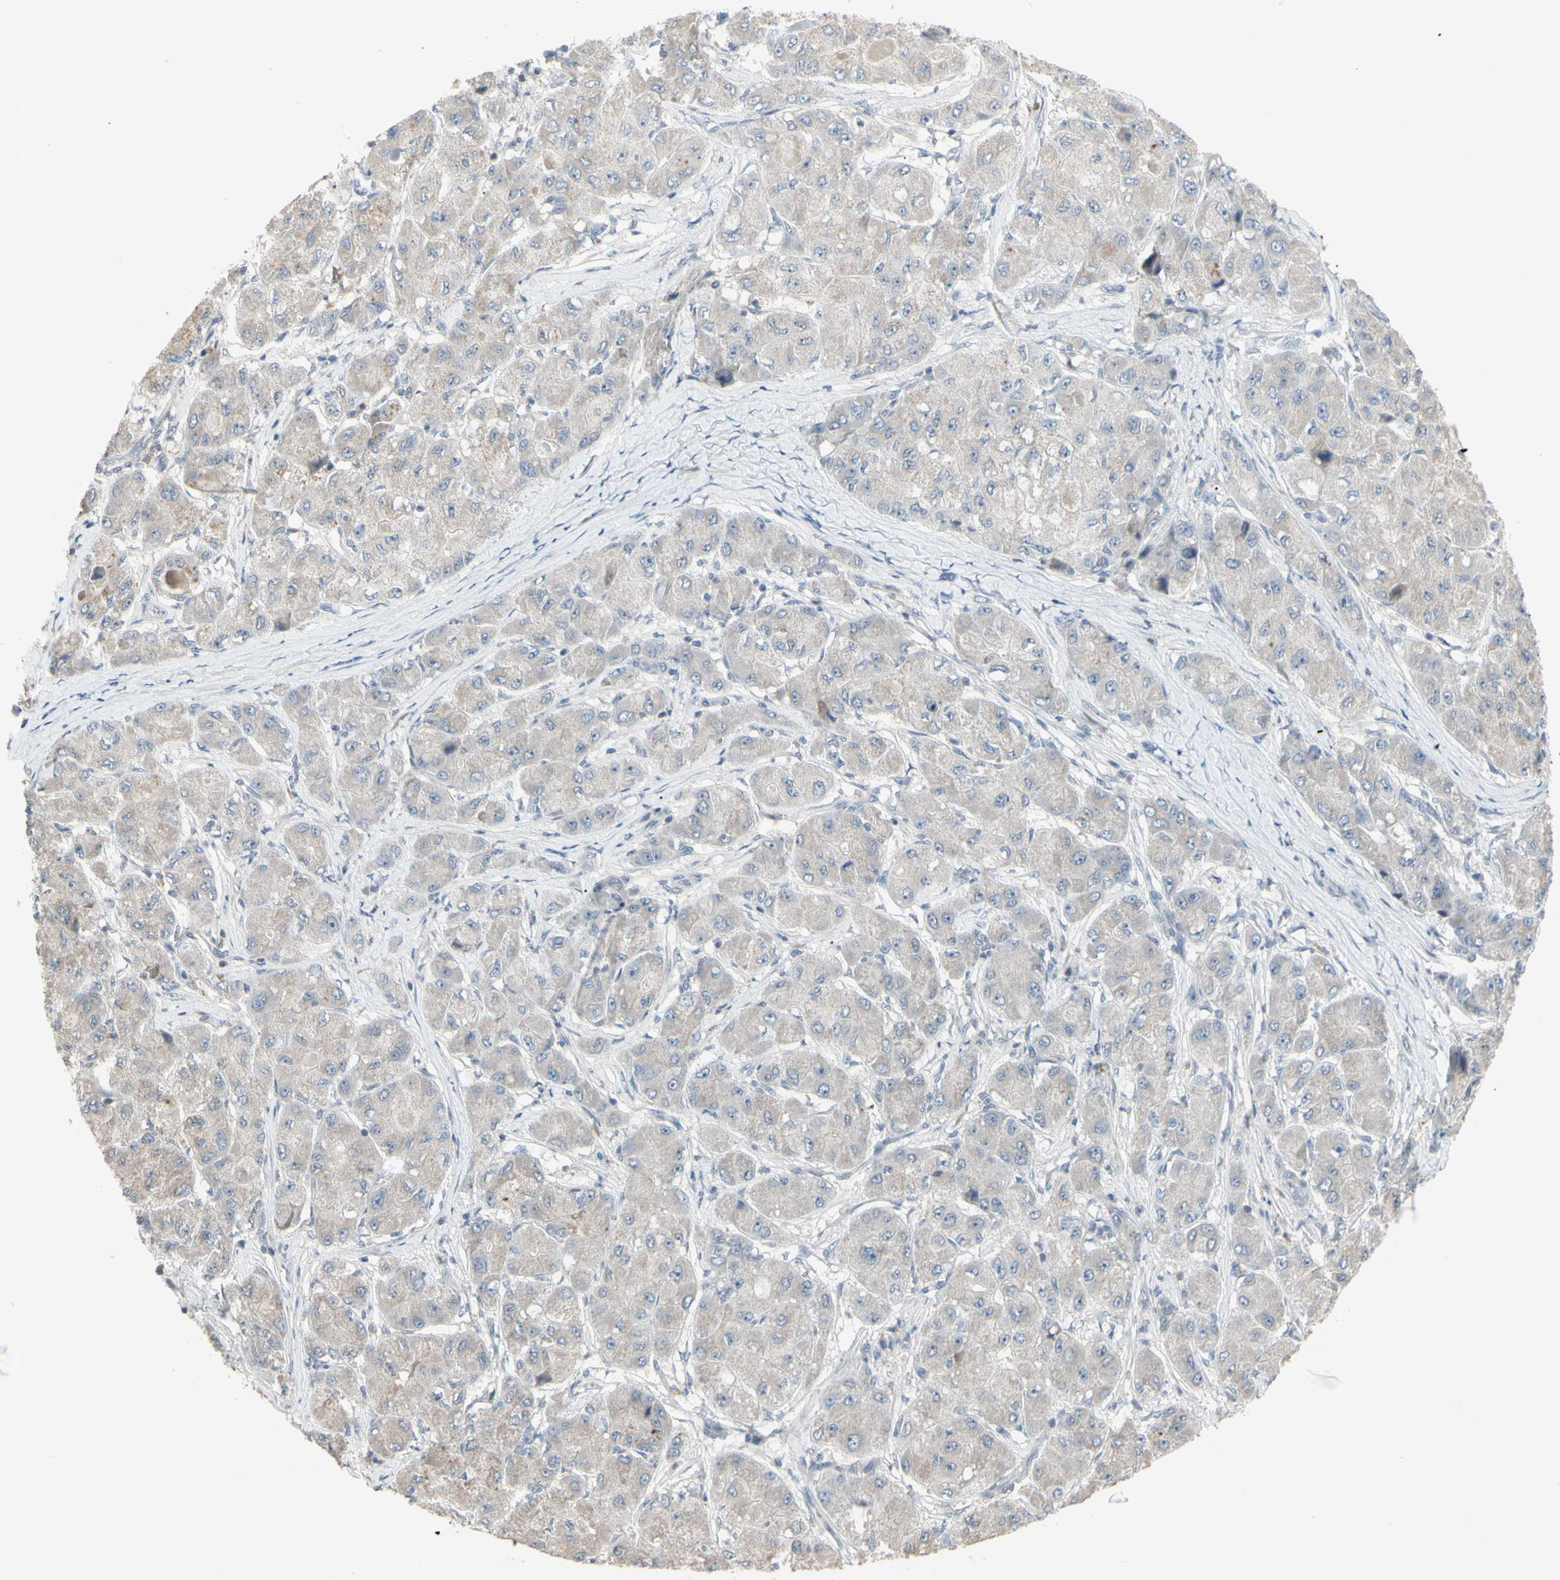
{"staining": {"intensity": "weak", "quantity": ">75%", "location": "cytoplasmic/membranous"}, "tissue": "liver cancer", "cell_type": "Tumor cells", "image_type": "cancer", "snomed": [{"axis": "morphology", "description": "Carcinoma, Hepatocellular, NOS"}, {"axis": "topography", "description": "Liver"}], "caption": "This is a photomicrograph of immunohistochemistry (IHC) staining of liver hepatocellular carcinoma, which shows weak staining in the cytoplasmic/membranous of tumor cells.", "gene": "PIAS4", "patient": {"sex": "male", "age": 80}}